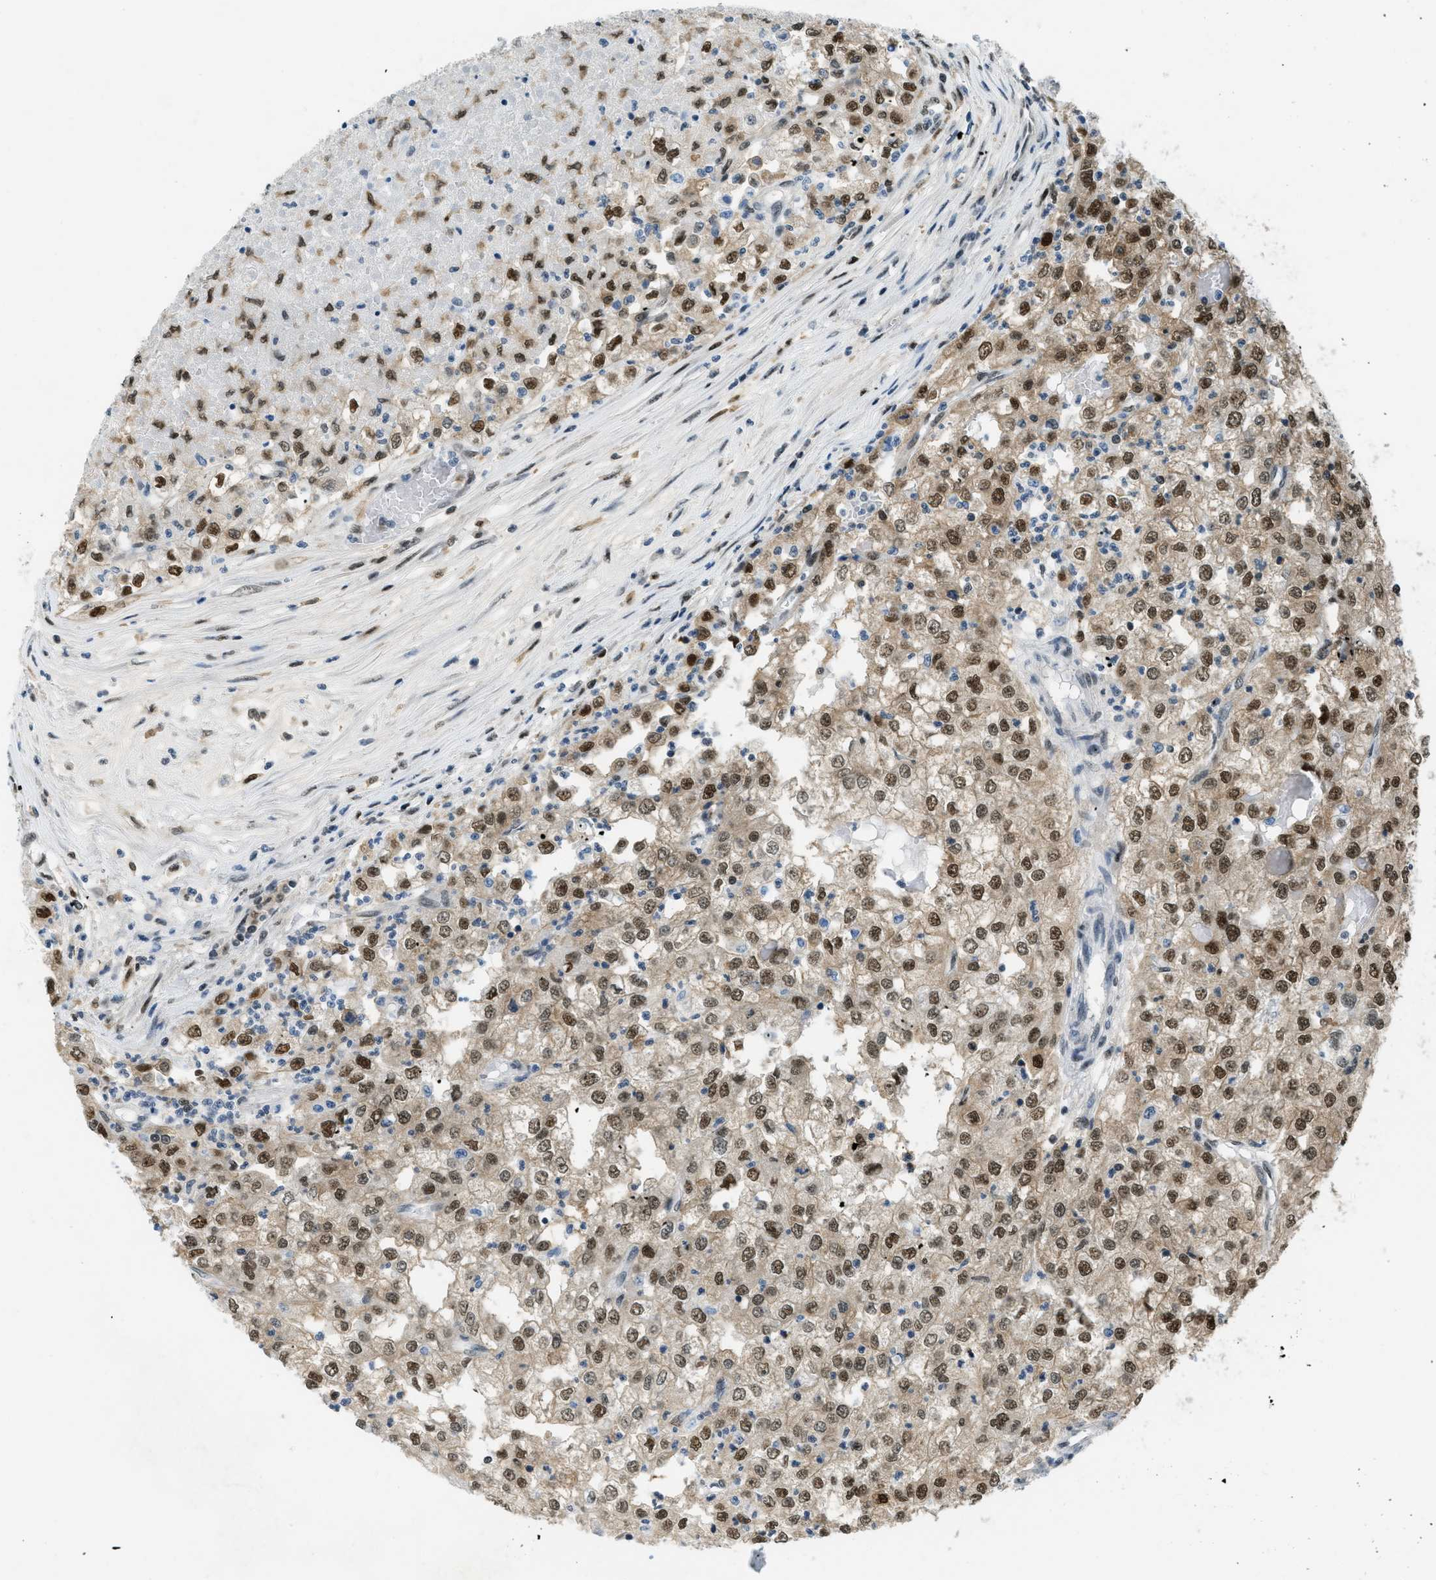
{"staining": {"intensity": "strong", "quantity": ">75%", "location": "nuclear"}, "tissue": "renal cancer", "cell_type": "Tumor cells", "image_type": "cancer", "snomed": [{"axis": "morphology", "description": "Adenocarcinoma, NOS"}, {"axis": "topography", "description": "Kidney"}], "caption": "Immunohistochemical staining of human renal cancer reveals high levels of strong nuclear positivity in approximately >75% of tumor cells.", "gene": "OGFR", "patient": {"sex": "female", "age": 54}}